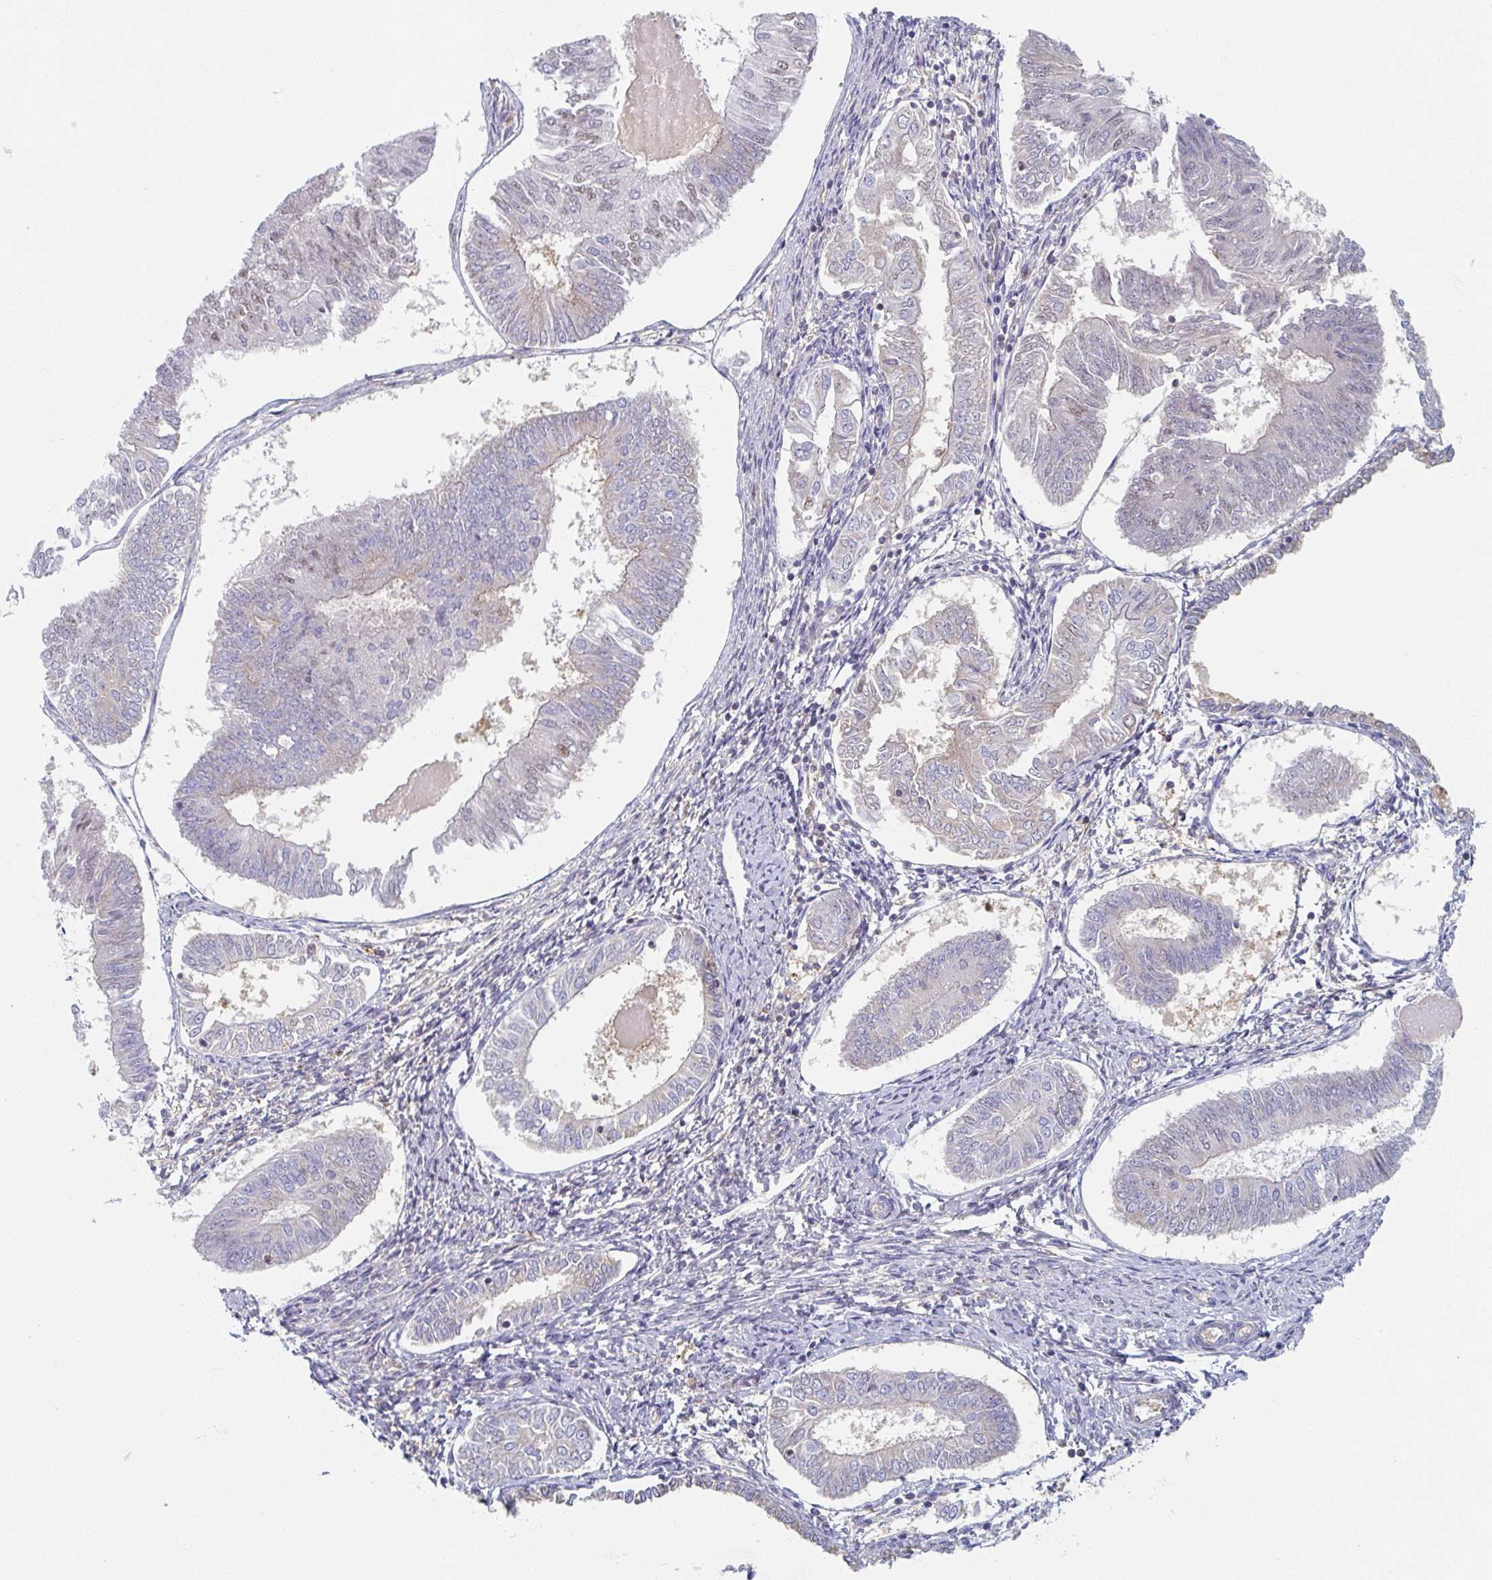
{"staining": {"intensity": "negative", "quantity": "none", "location": "none"}, "tissue": "endometrial cancer", "cell_type": "Tumor cells", "image_type": "cancer", "snomed": [{"axis": "morphology", "description": "Adenocarcinoma, NOS"}, {"axis": "topography", "description": "Endometrium"}], "caption": "There is no significant expression in tumor cells of endometrial cancer (adenocarcinoma).", "gene": "AMPD2", "patient": {"sex": "female", "age": 58}}